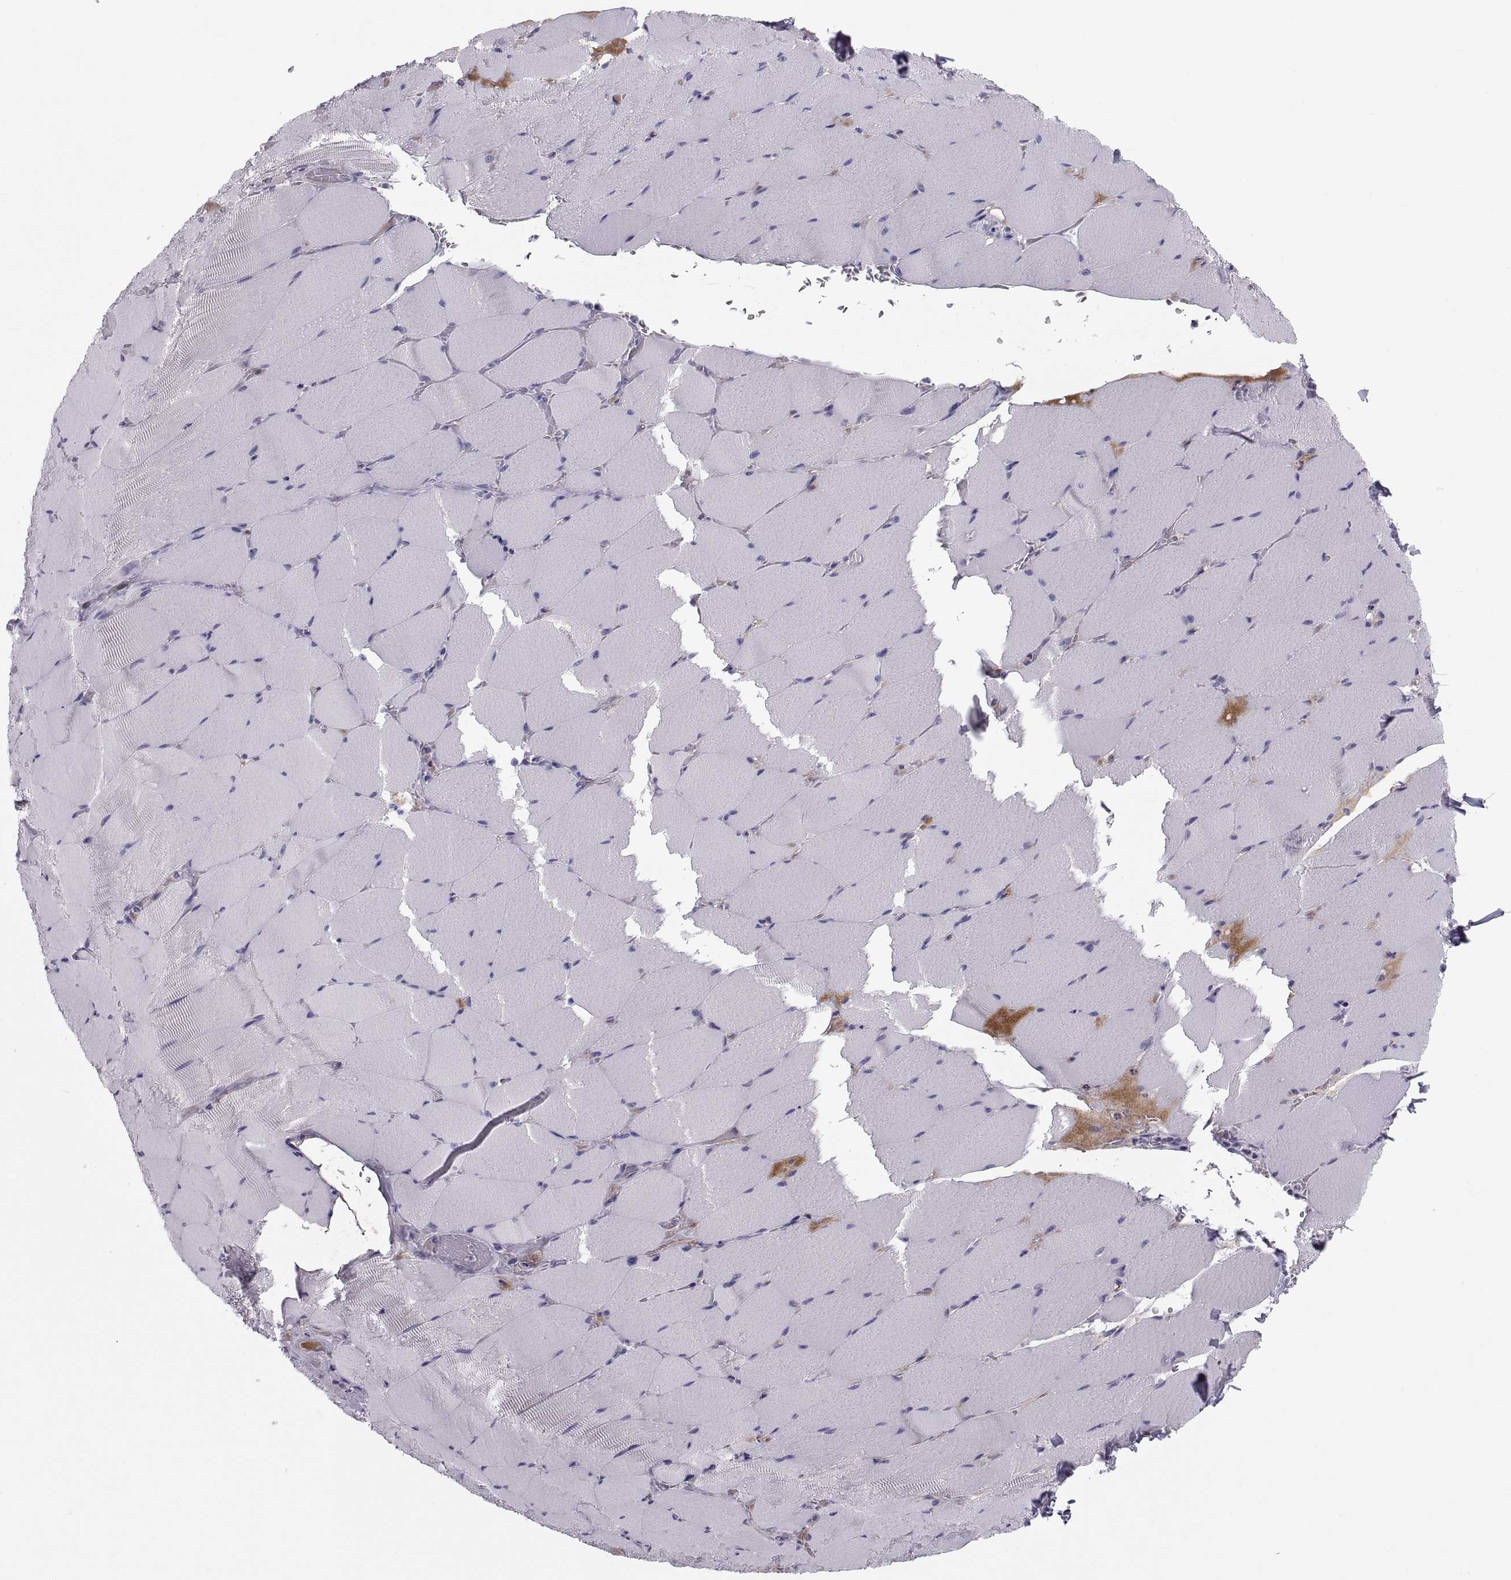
{"staining": {"intensity": "negative", "quantity": "none", "location": "none"}, "tissue": "skeletal muscle", "cell_type": "Myocytes", "image_type": "normal", "snomed": [{"axis": "morphology", "description": "Normal tissue, NOS"}, {"axis": "topography", "description": "Skeletal muscle"}], "caption": "Photomicrograph shows no protein staining in myocytes of benign skeletal muscle. (Stains: DAB immunohistochemistry with hematoxylin counter stain, Microscopy: brightfield microscopy at high magnification).", "gene": "PDZRN4", "patient": {"sex": "male", "age": 56}}